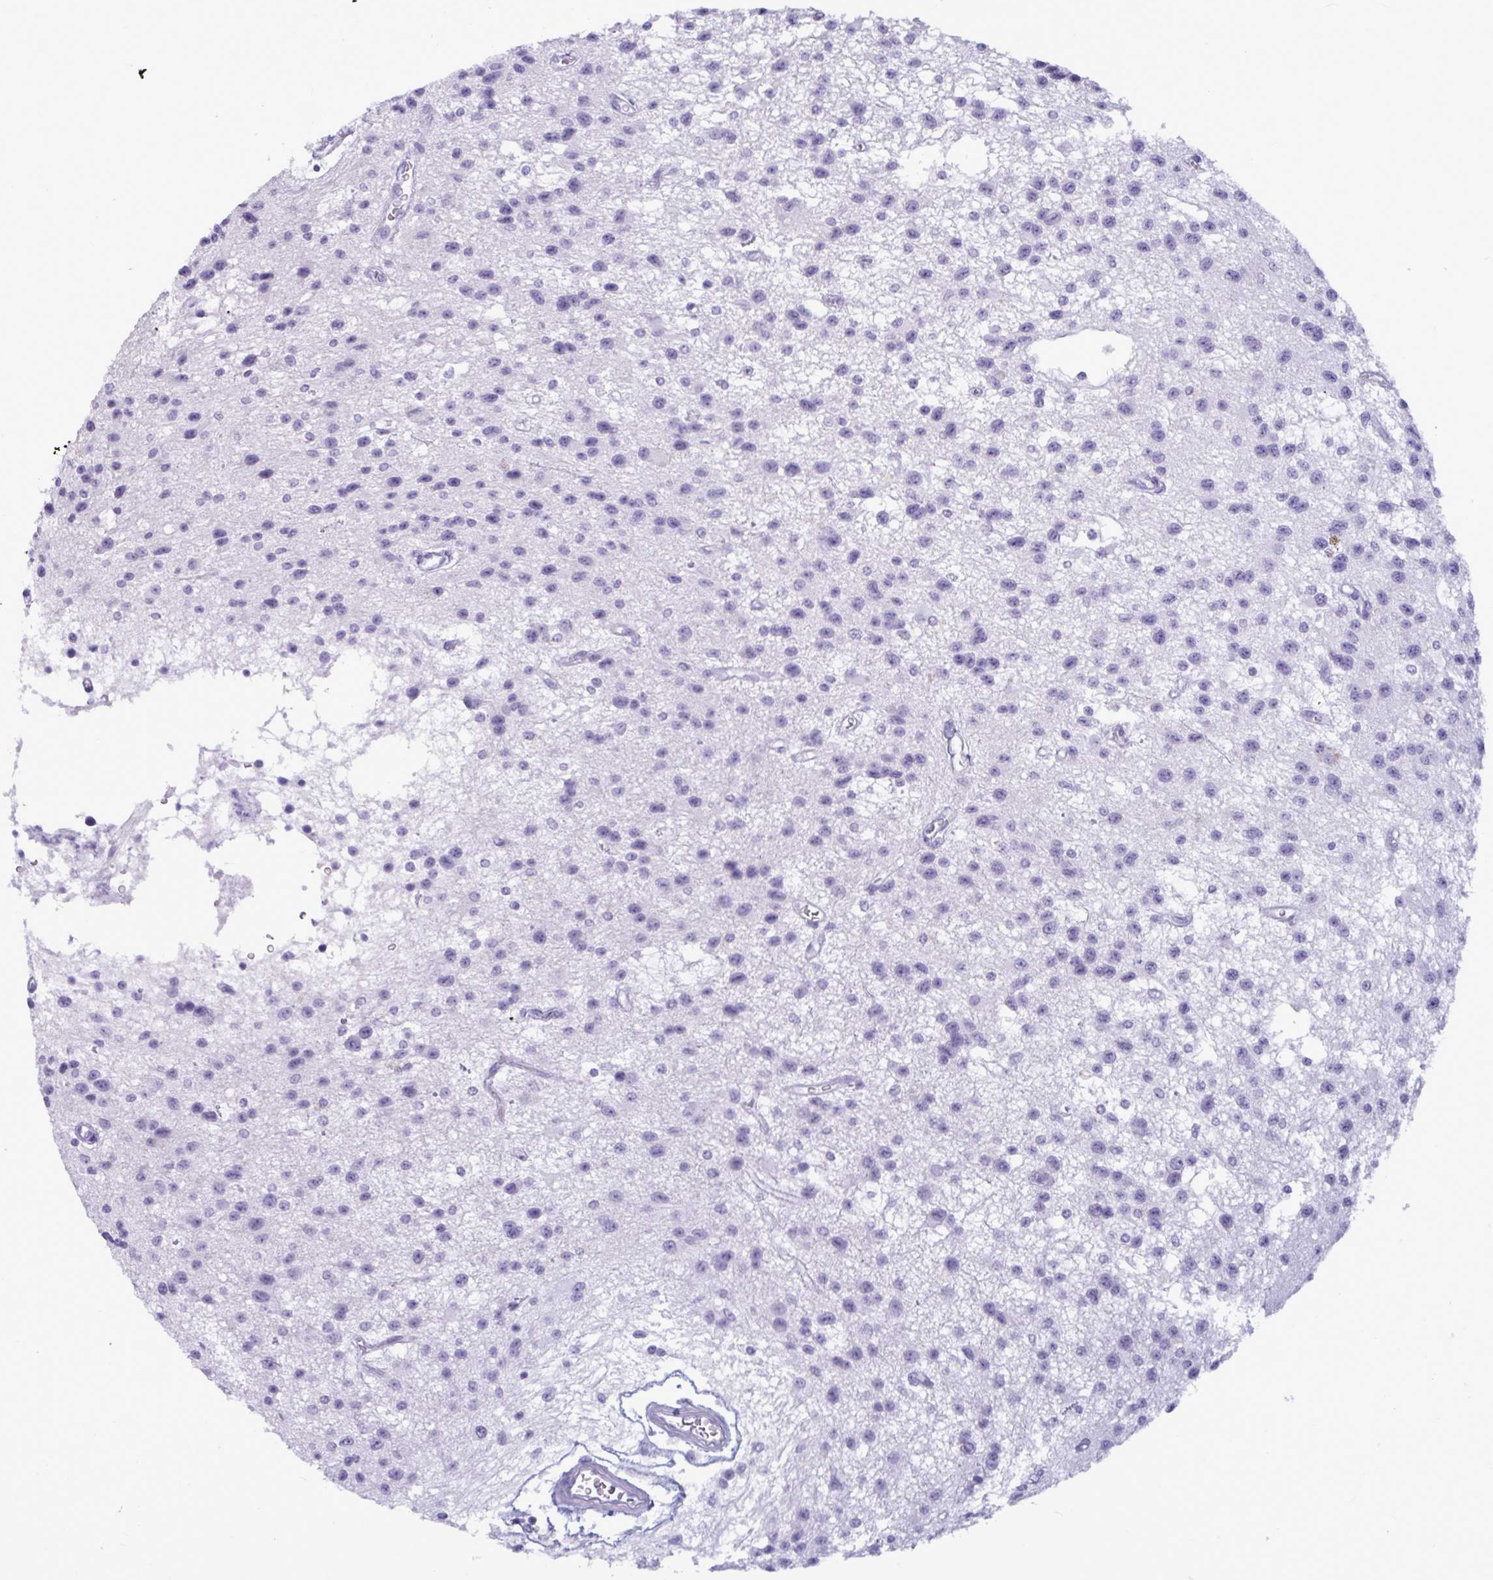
{"staining": {"intensity": "negative", "quantity": "none", "location": "none"}, "tissue": "glioma", "cell_type": "Tumor cells", "image_type": "cancer", "snomed": [{"axis": "morphology", "description": "Glioma, malignant, Low grade"}, {"axis": "topography", "description": "Brain"}], "caption": "This is an immunohistochemistry histopathology image of malignant low-grade glioma. There is no expression in tumor cells.", "gene": "BBS10", "patient": {"sex": "male", "age": 43}}